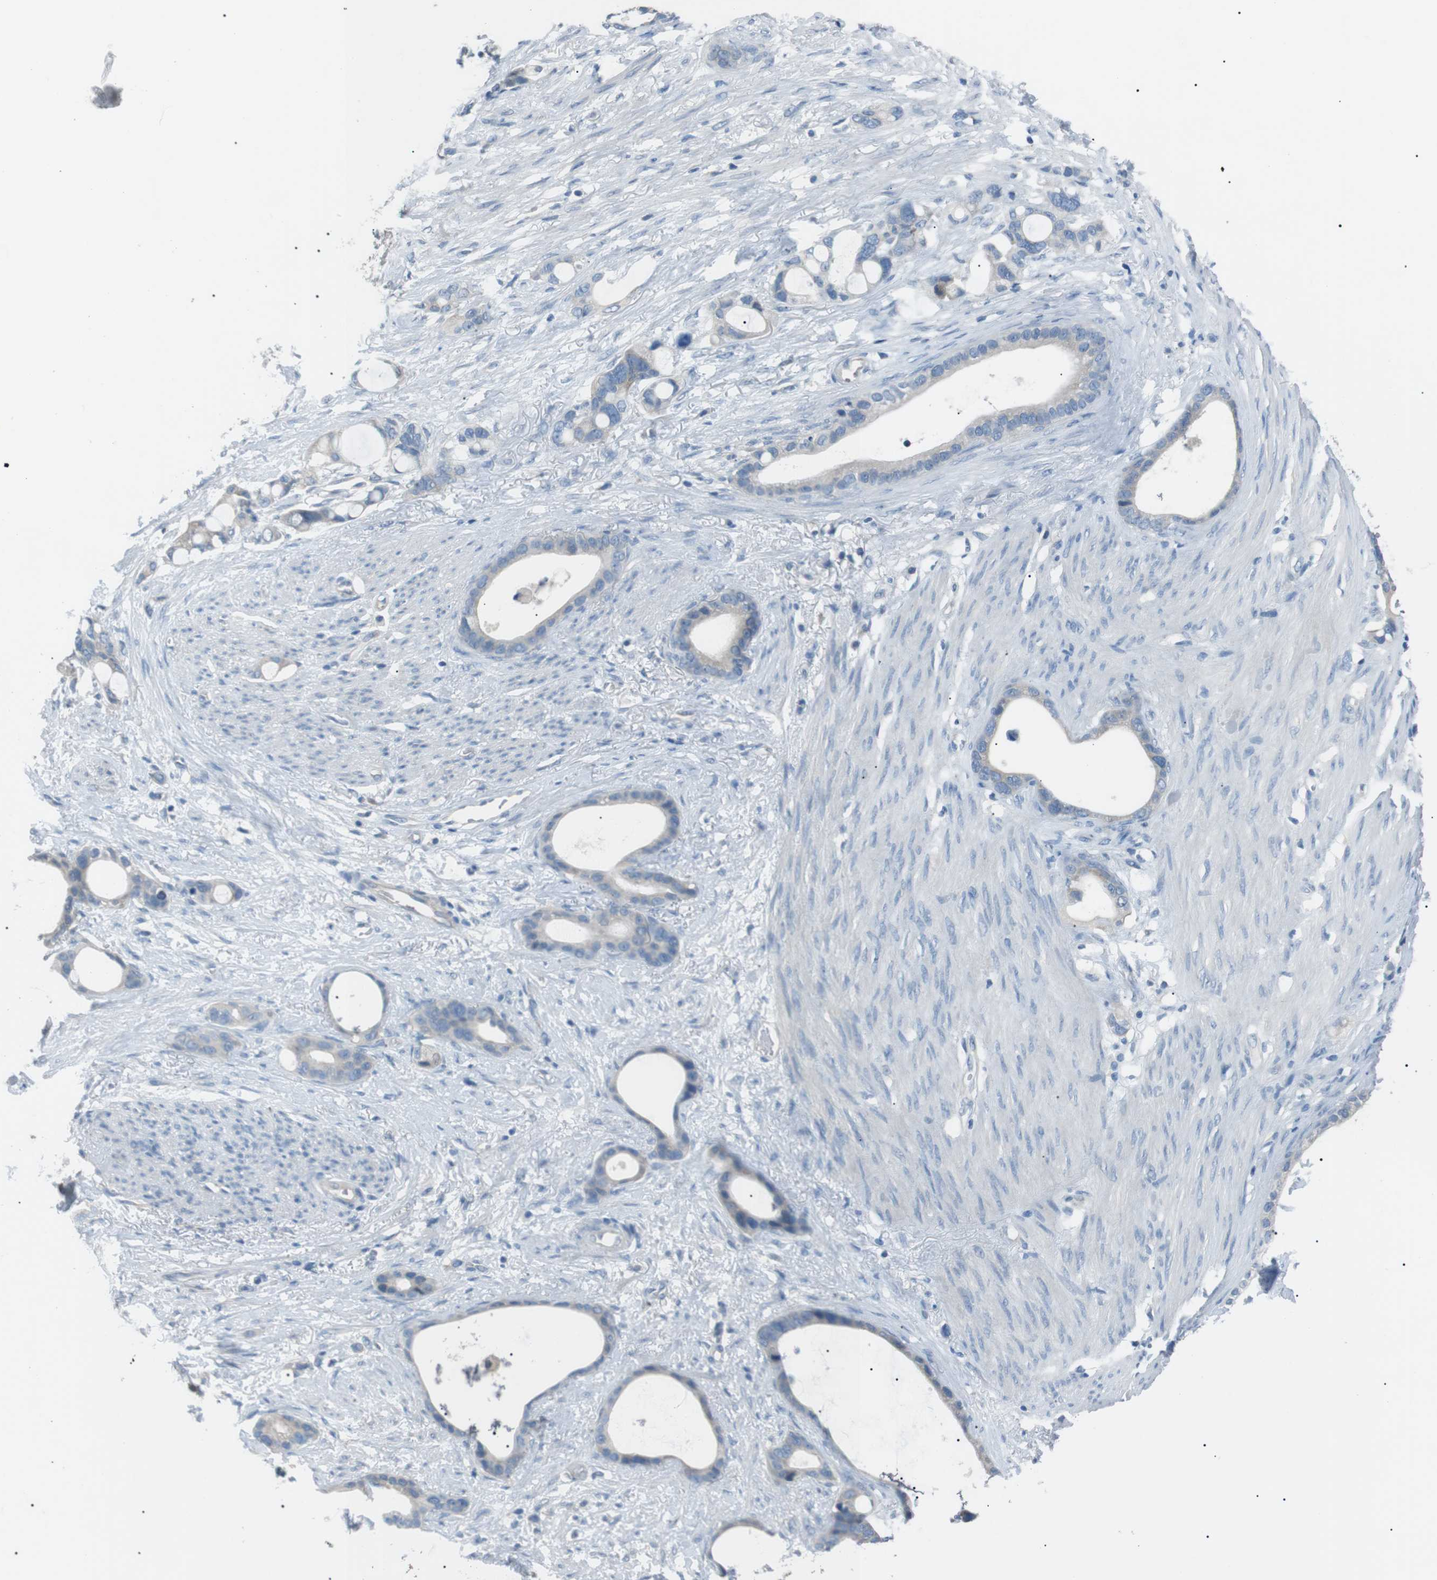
{"staining": {"intensity": "negative", "quantity": "none", "location": "none"}, "tissue": "stomach cancer", "cell_type": "Tumor cells", "image_type": "cancer", "snomed": [{"axis": "morphology", "description": "Adenocarcinoma, NOS"}, {"axis": "topography", "description": "Stomach"}], "caption": "Micrograph shows no protein staining in tumor cells of adenocarcinoma (stomach) tissue. (DAB IHC, high magnification).", "gene": "CDH26", "patient": {"sex": "female", "age": 75}}